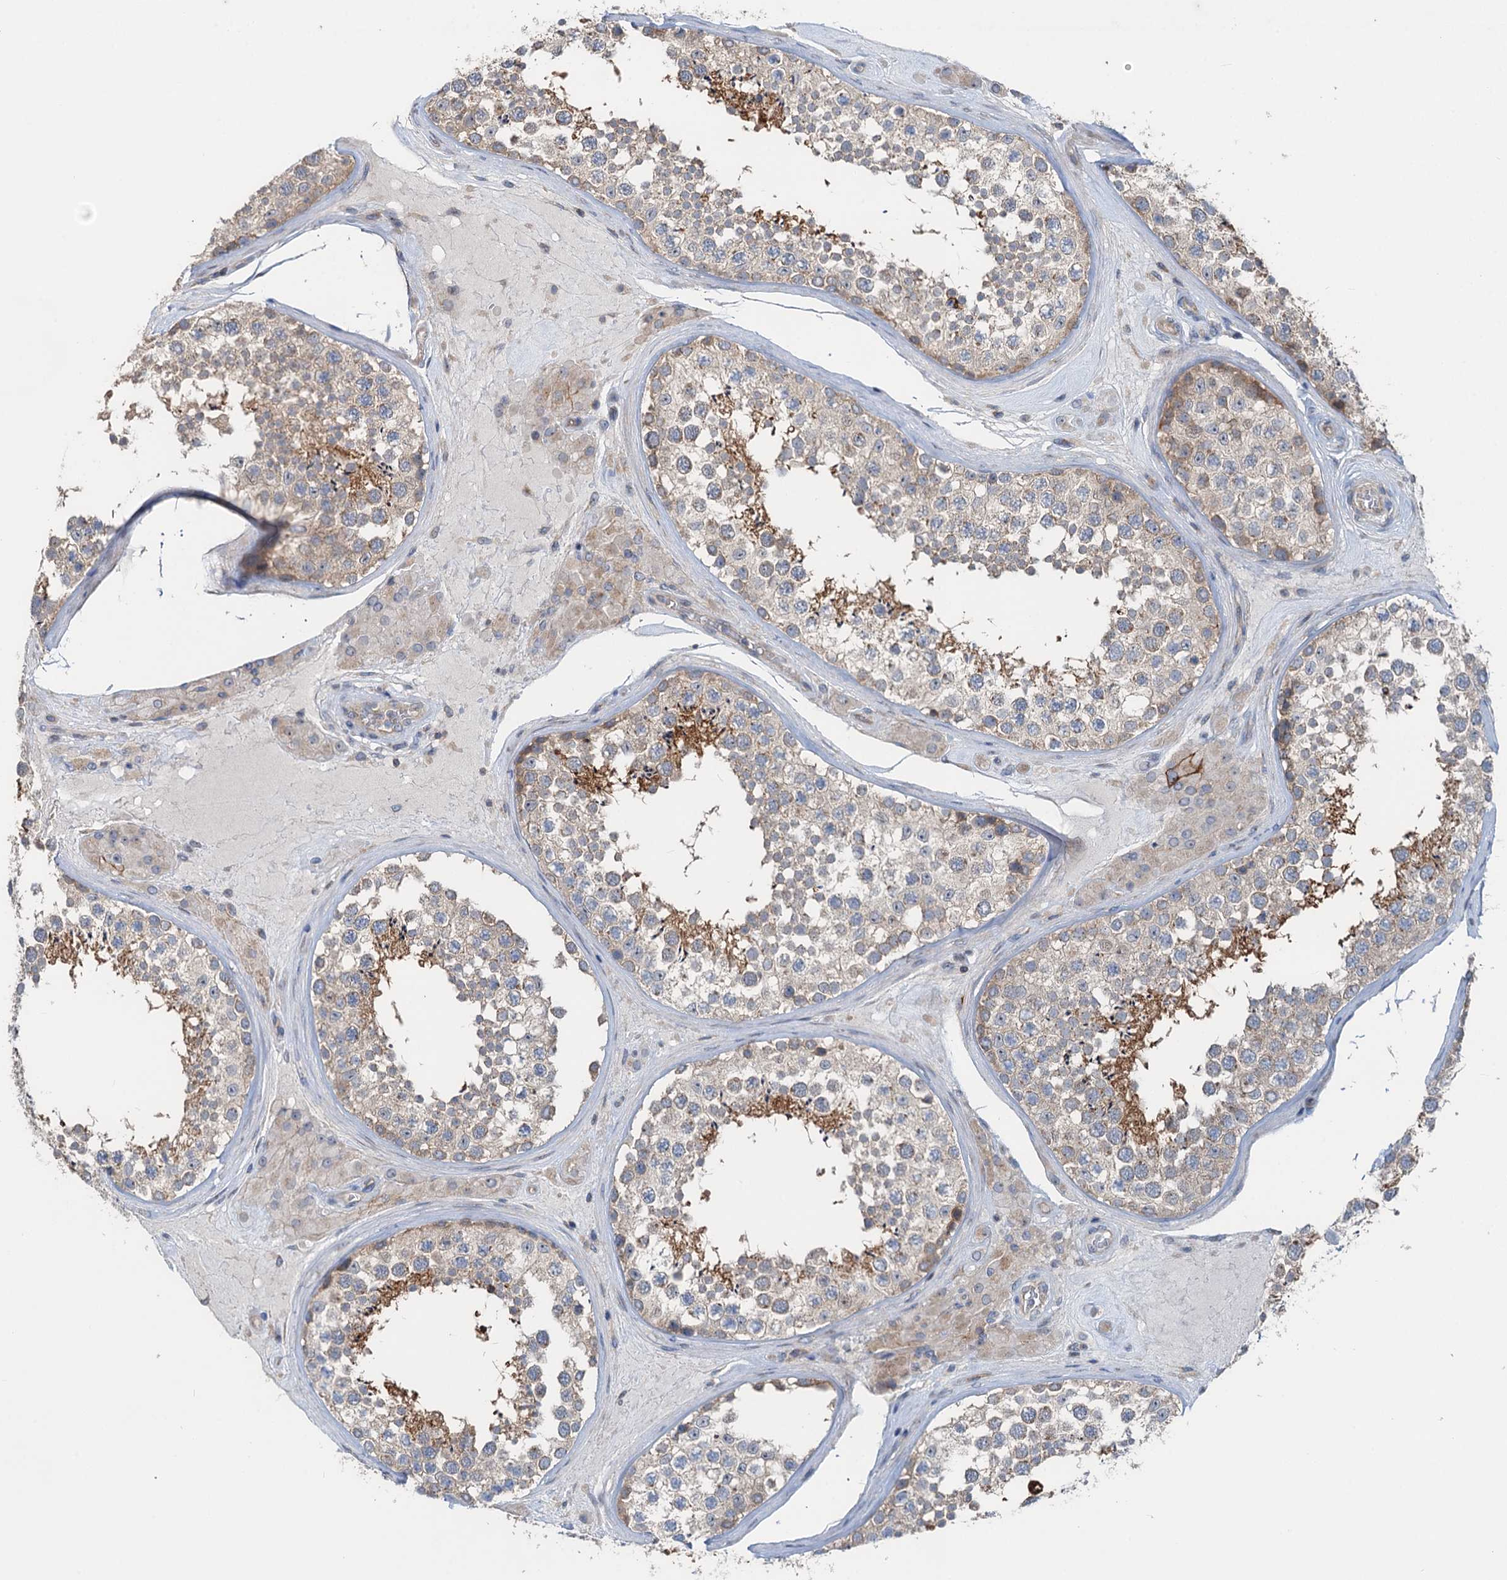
{"staining": {"intensity": "moderate", "quantity": "<25%", "location": "cytoplasmic/membranous"}, "tissue": "testis", "cell_type": "Cells in seminiferous ducts", "image_type": "normal", "snomed": [{"axis": "morphology", "description": "Normal tissue, NOS"}, {"axis": "topography", "description": "Testis"}], "caption": "Immunohistochemical staining of unremarkable human testis demonstrates moderate cytoplasmic/membranous protein staining in about <25% of cells in seminiferous ducts.", "gene": "ANKRD26", "patient": {"sex": "male", "age": 46}}